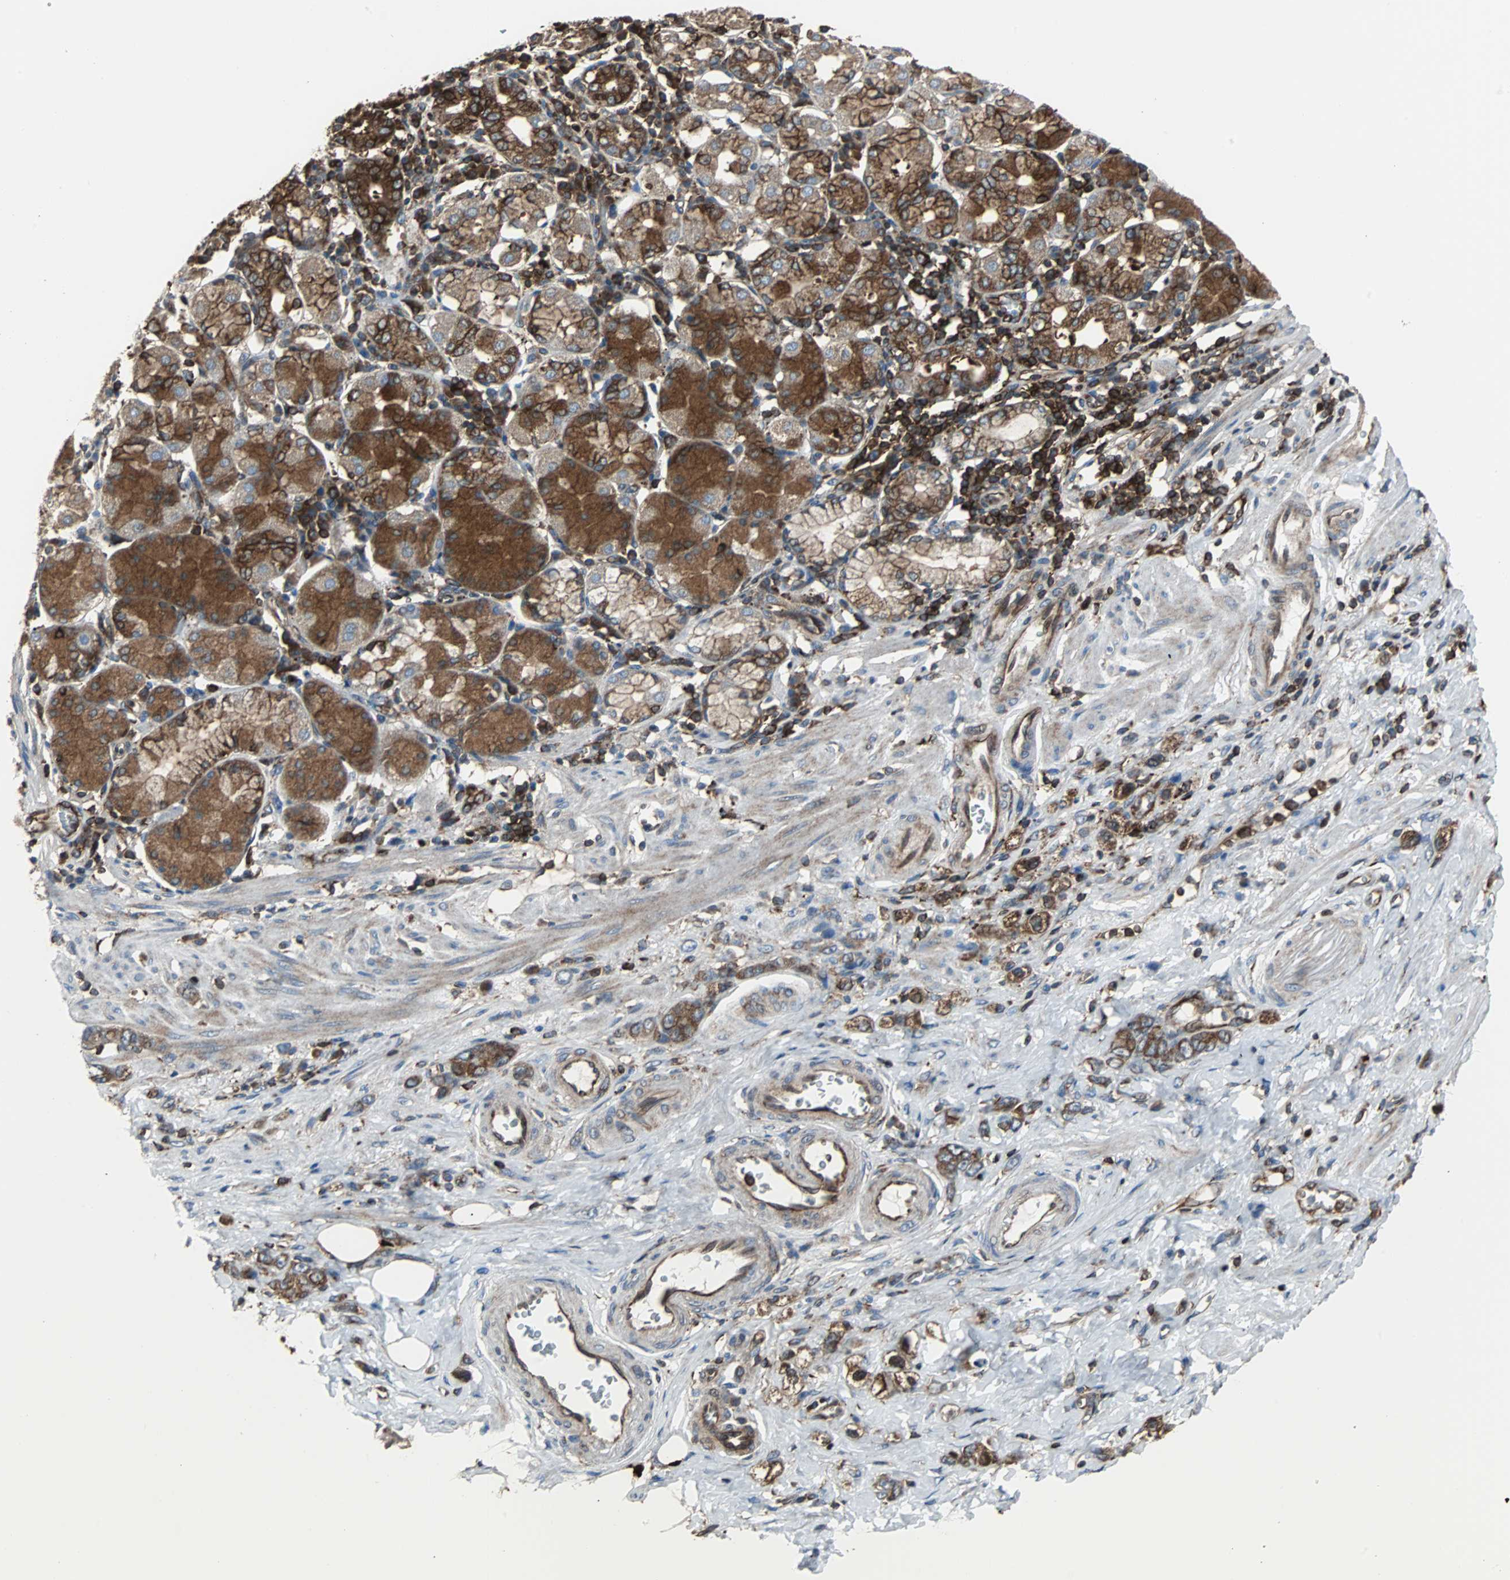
{"staining": {"intensity": "strong", "quantity": "25%-75%", "location": "cytoplasmic/membranous"}, "tissue": "stomach cancer", "cell_type": "Tumor cells", "image_type": "cancer", "snomed": [{"axis": "morphology", "description": "Adenocarcinoma, NOS"}, {"axis": "topography", "description": "Stomach"}], "caption": "A micrograph showing strong cytoplasmic/membranous staining in approximately 25%-75% of tumor cells in stomach adenocarcinoma, as visualized by brown immunohistochemical staining.", "gene": "RELA", "patient": {"sex": "male", "age": 82}}